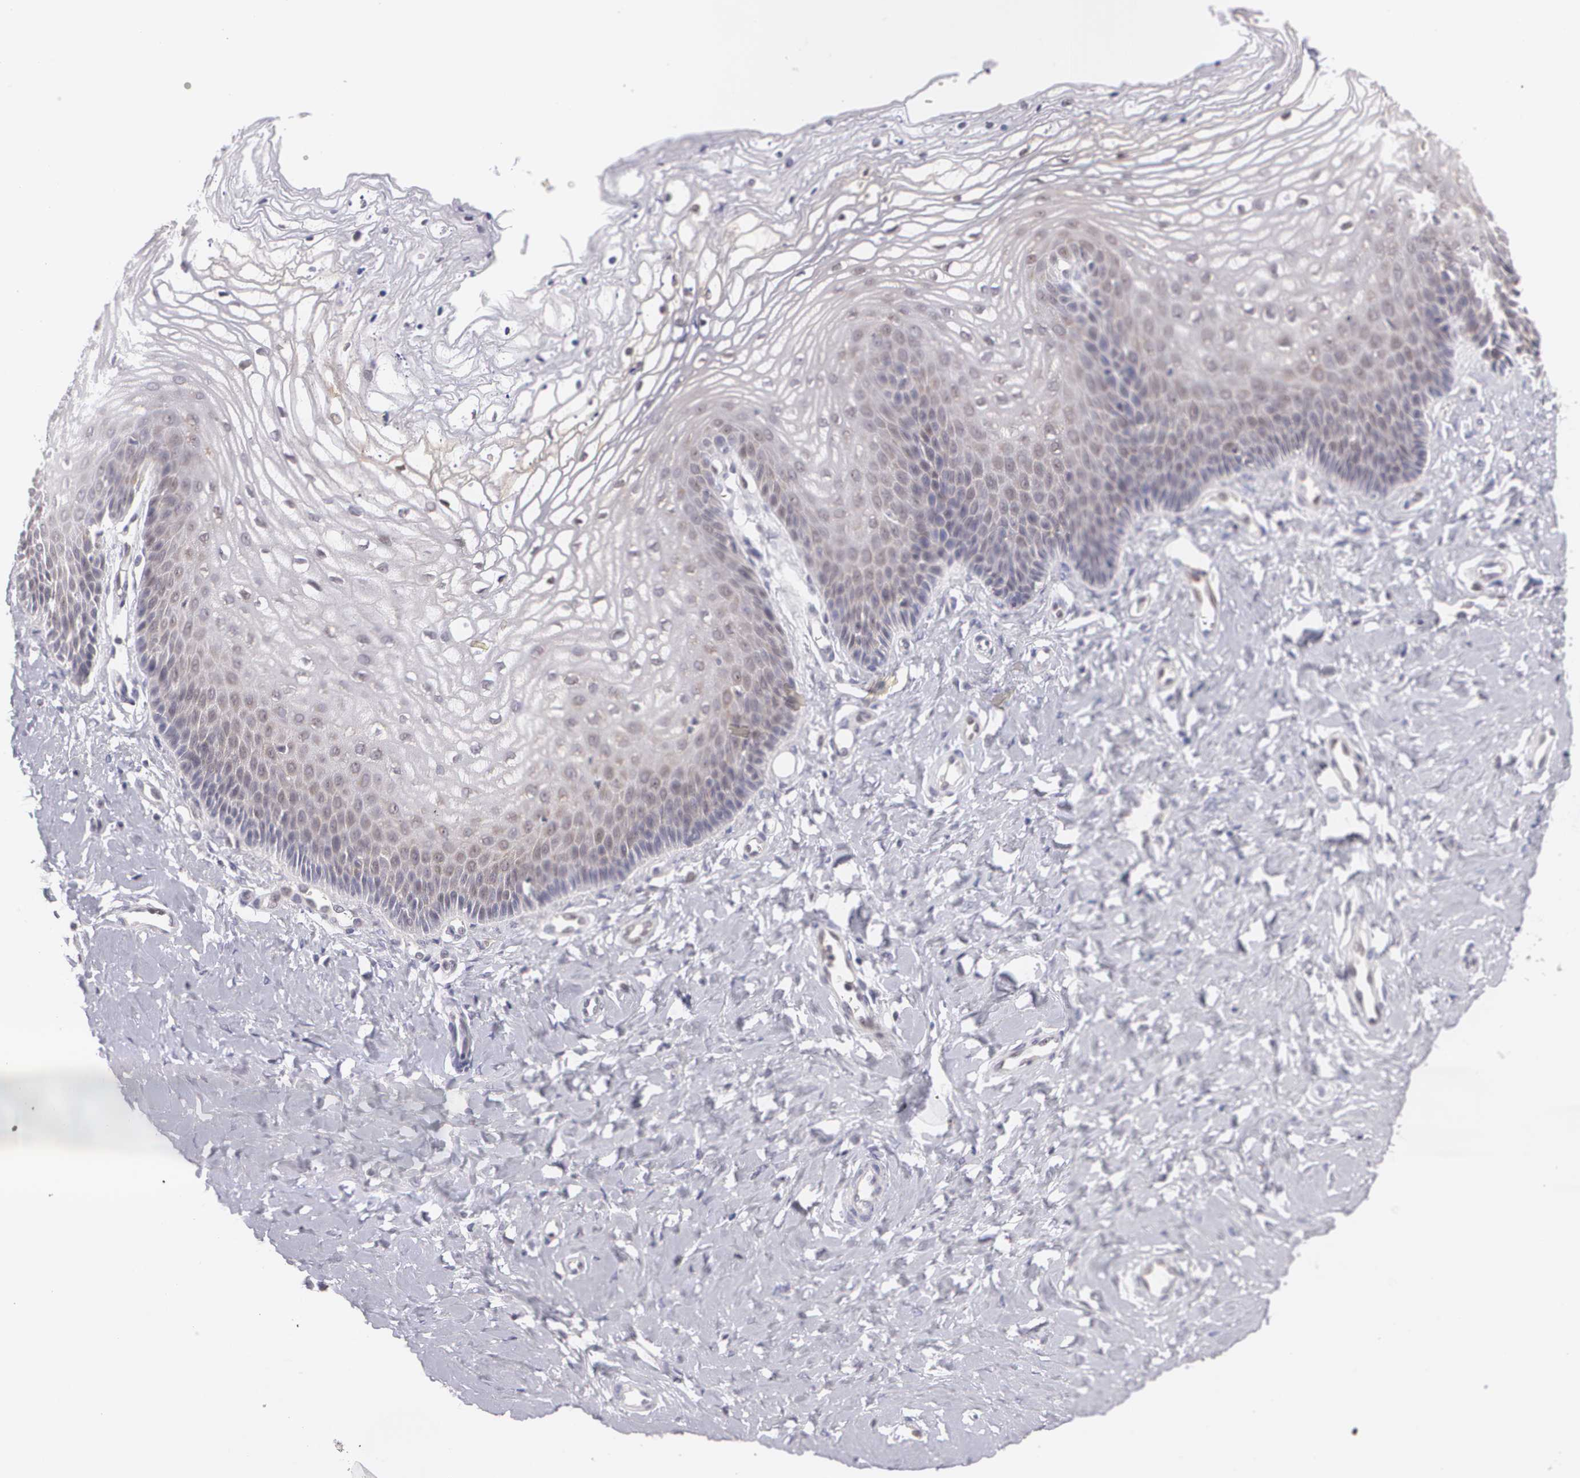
{"staining": {"intensity": "weak", "quantity": "25%-75%", "location": "cytoplasmic/membranous"}, "tissue": "vagina", "cell_type": "Squamous epithelial cells", "image_type": "normal", "snomed": [{"axis": "morphology", "description": "Normal tissue, NOS"}, {"axis": "topography", "description": "Vagina"}], "caption": "The histopathology image exhibits a brown stain indicating the presence of a protein in the cytoplasmic/membranous of squamous epithelial cells in vagina.", "gene": "BCL10", "patient": {"sex": "female", "age": 68}}